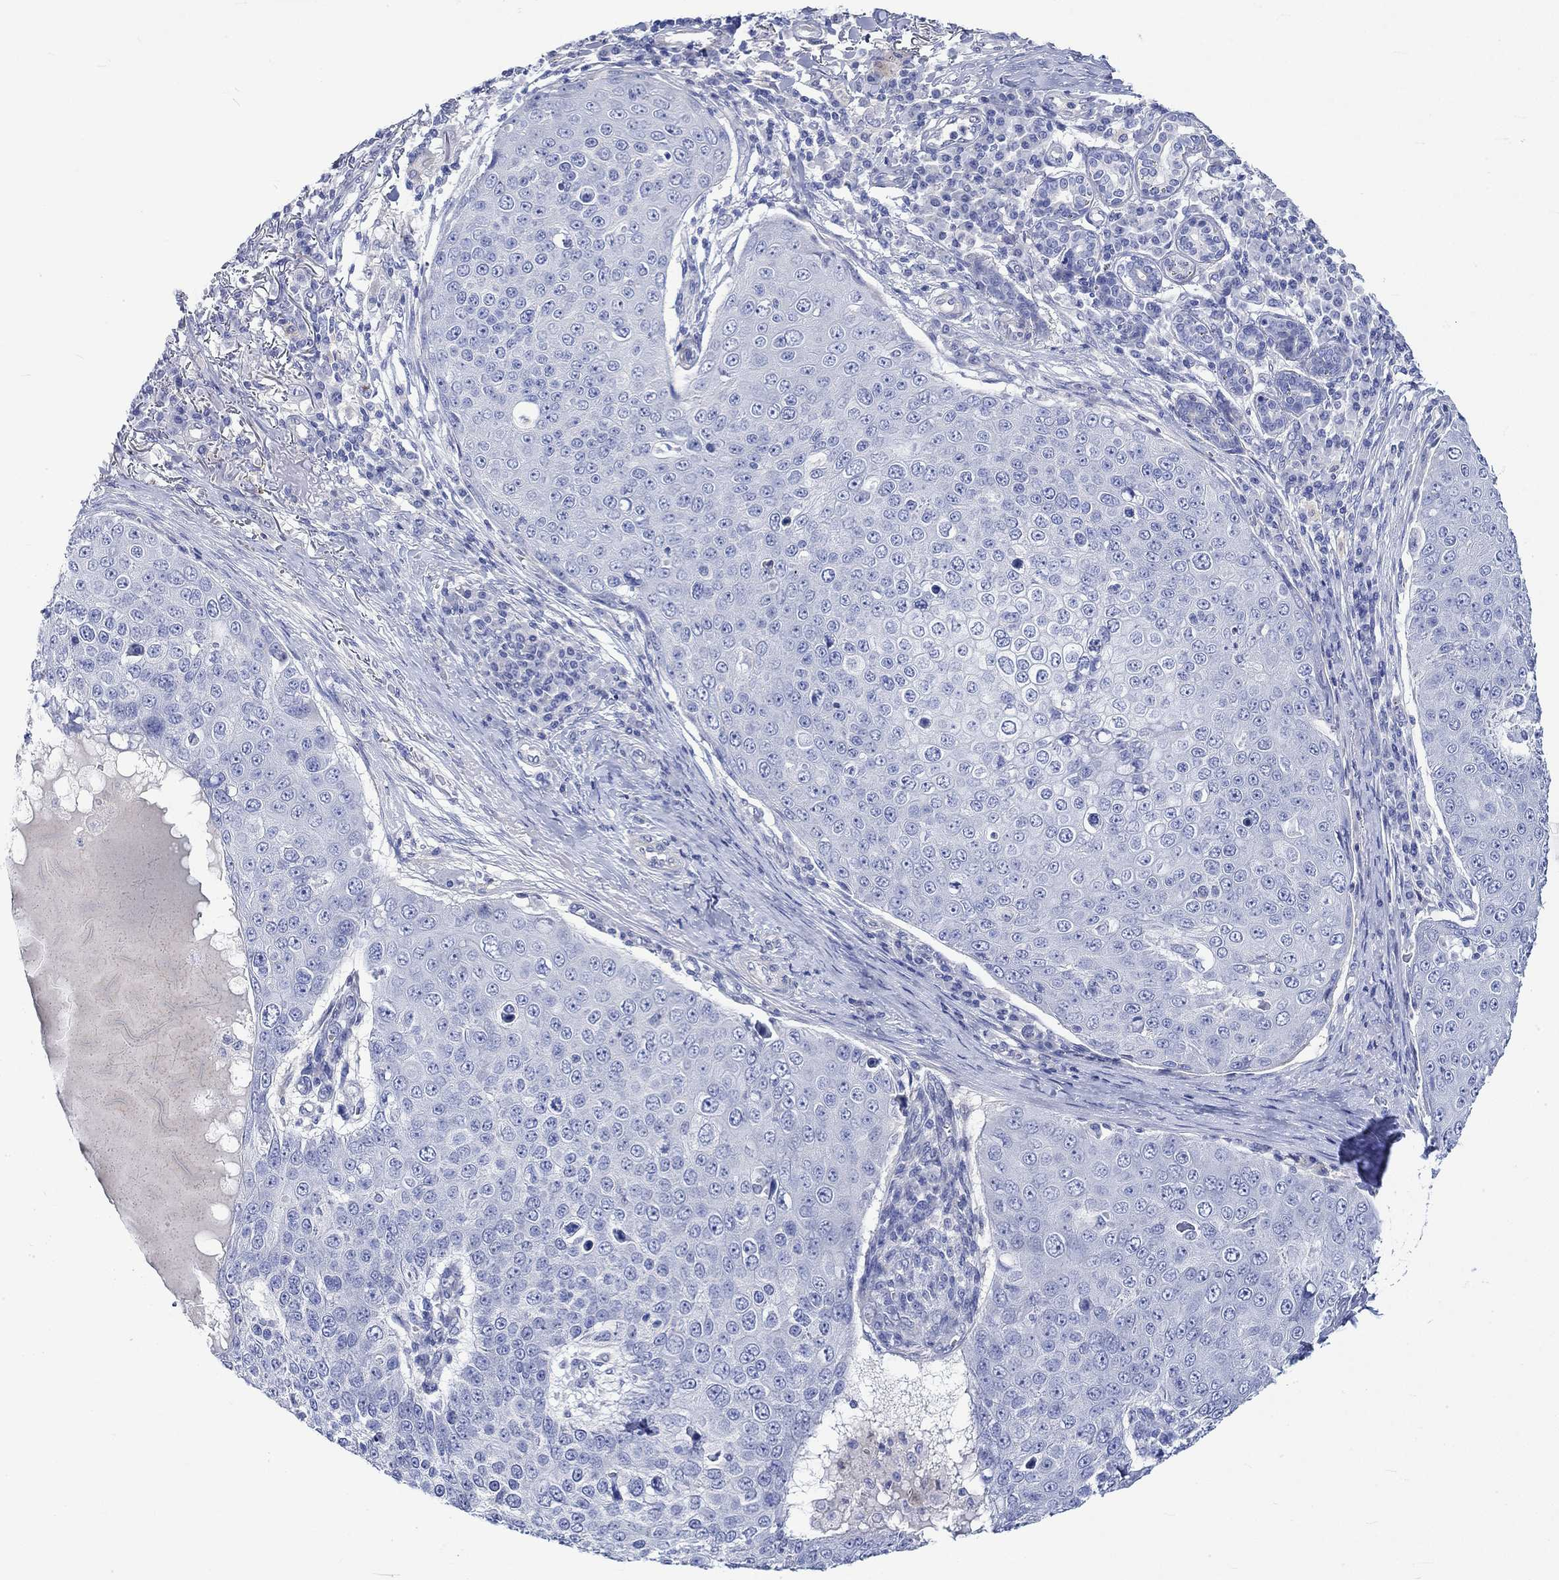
{"staining": {"intensity": "negative", "quantity": "none", "location": "none"}, "tissue": "skin cancer", "cell_type": "Tumor cells", "image_type": "cancer", "snomed": [{"axis": "morphology", "description": "Squamous cell carcinoma, NOS"}, {"axis": "topography", "description": "Skin"}], "caption": "High magnification brightfield microscopy of skin squamous cell carcinoma stained with DAB (brown) and counterstained with hematoxylin (blue): tumor cells show no significant staining.", "gene": "NRIP3", "patient": {"sex": "male", "age": 71}}